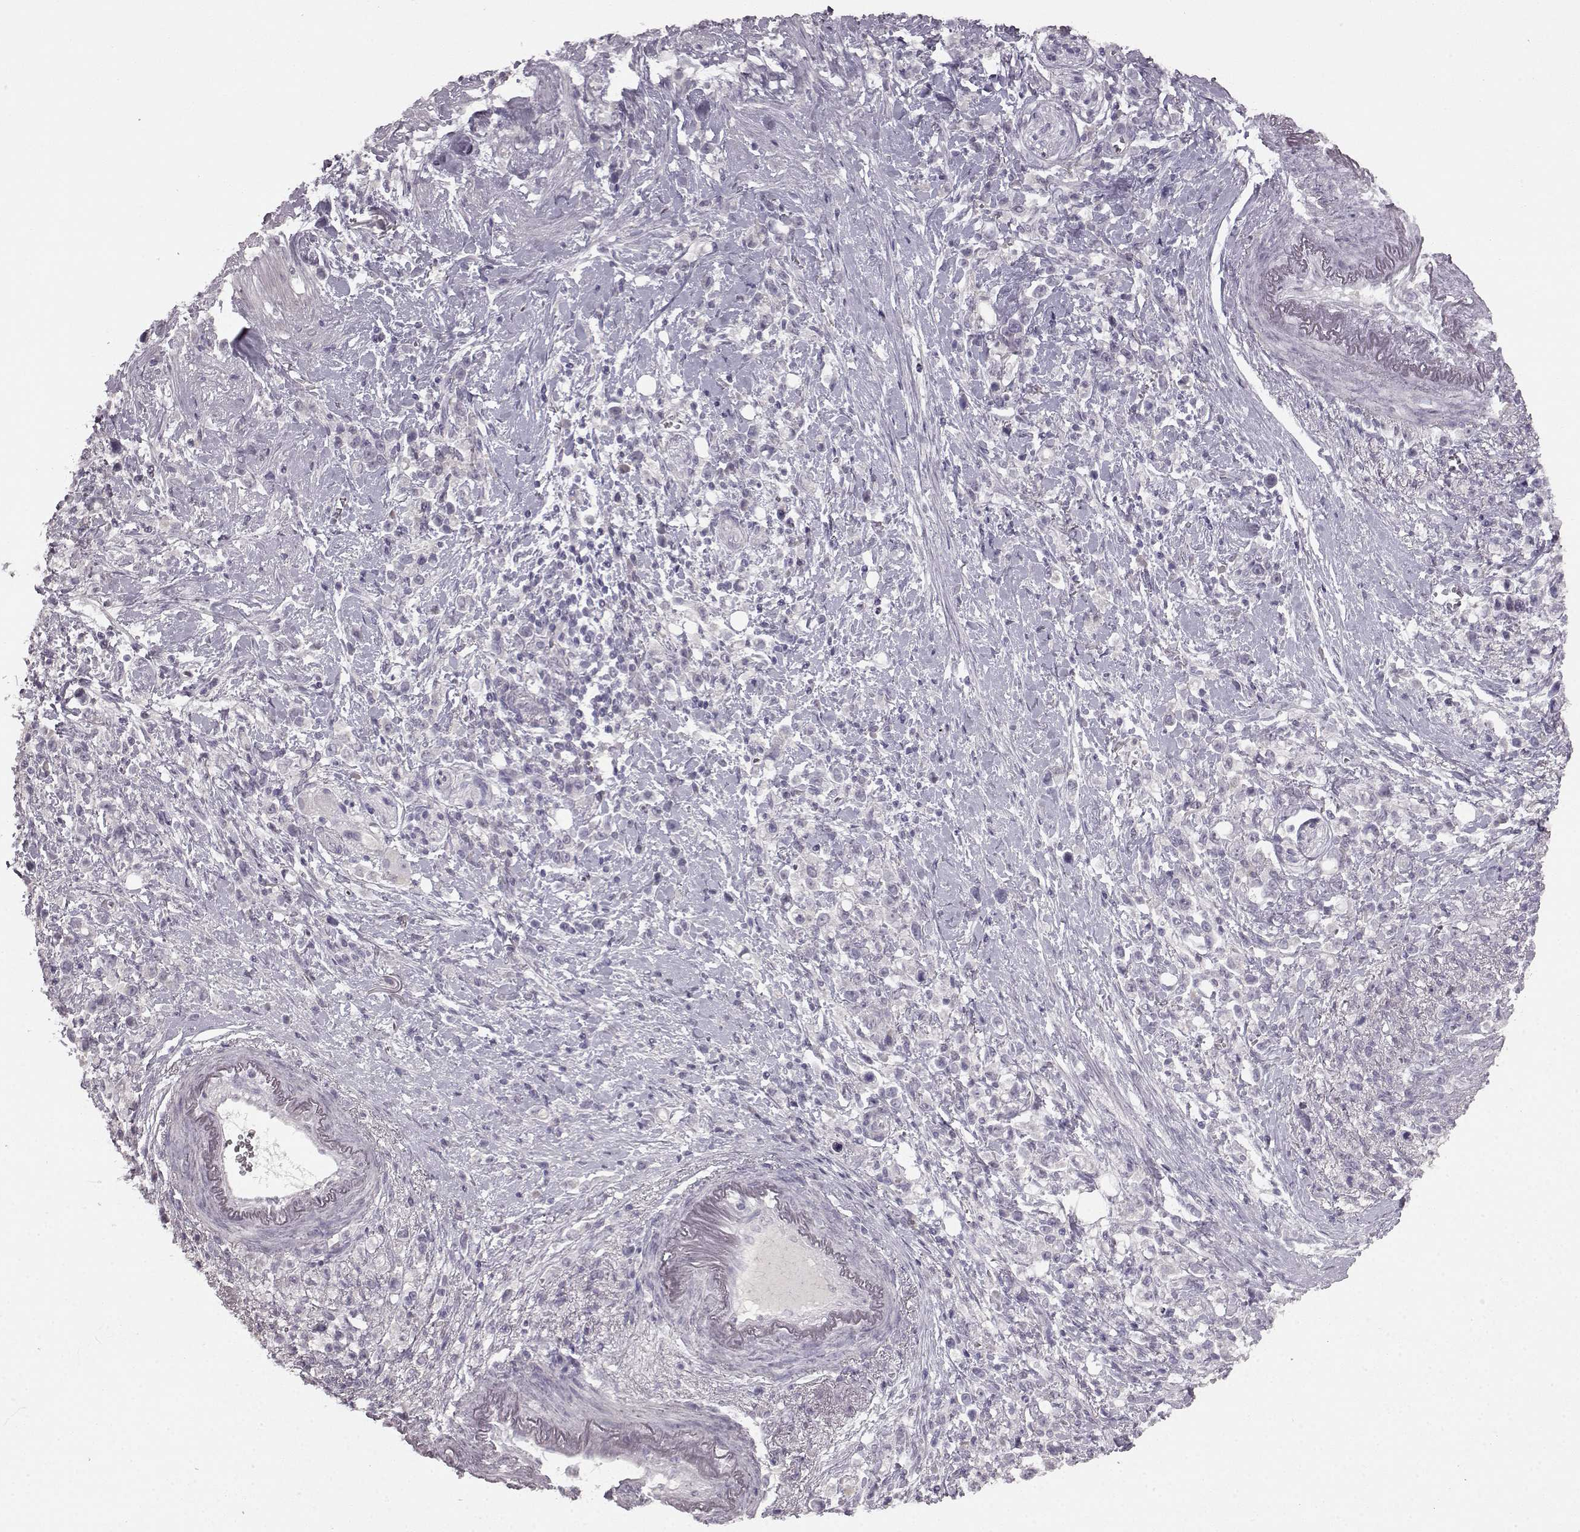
{"staining": {"intensity": "negative", "quantity": "none", "location": "none"}, "tissue": "stomach cancer", "cell_type": "Tumor cells", "image_type": "cancer", "snomed": [{"axis": "morphology", "description": "Adenocarcinoma, NOS"}, {"axis": "topography", "description": "Stomach"}], "caption": "There is no significant staining in tumor cells of stomach cancer (adenocarcinoma).", "gene": "LHB", "patient": {"sex": "male", "age": 63}}